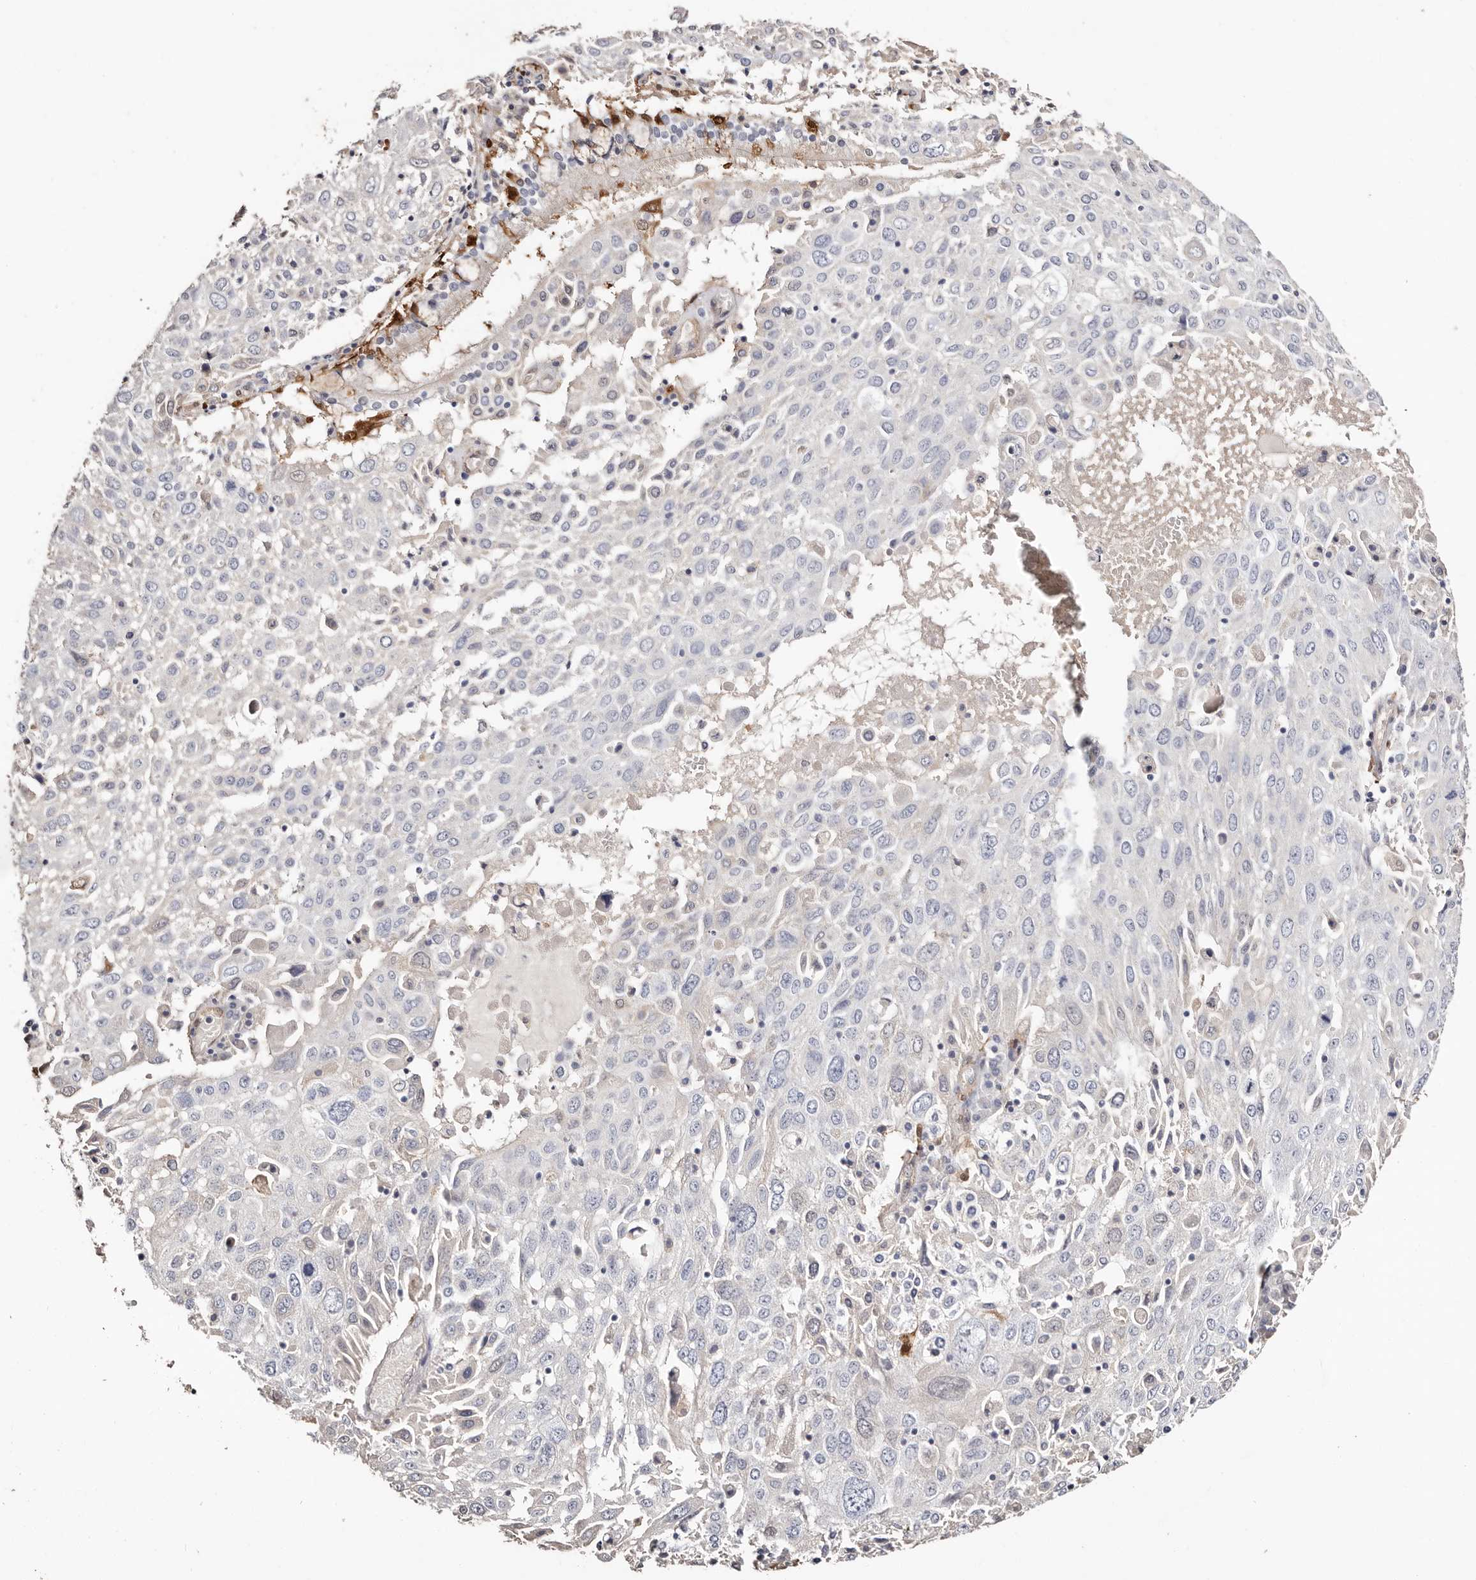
{"staining": {"intensity": "negative", "quantity": "none", "location": "none"}, "tissue": "lung cancer", "cell_type": "Tumor cells", "image_type": "cancer", "snomed": [{"axis": "morphology", "description": "Squamous cell carcinoma, NOS"}, {"axis": "topography", "description": "Lung"}], "caption": "Lung squamous cell carcinoma was stained to show a protein in brown. There is no significant positivity in tumor cells.", "gene": "TGM2", "patient": {"sex": "male", "age": 65}}